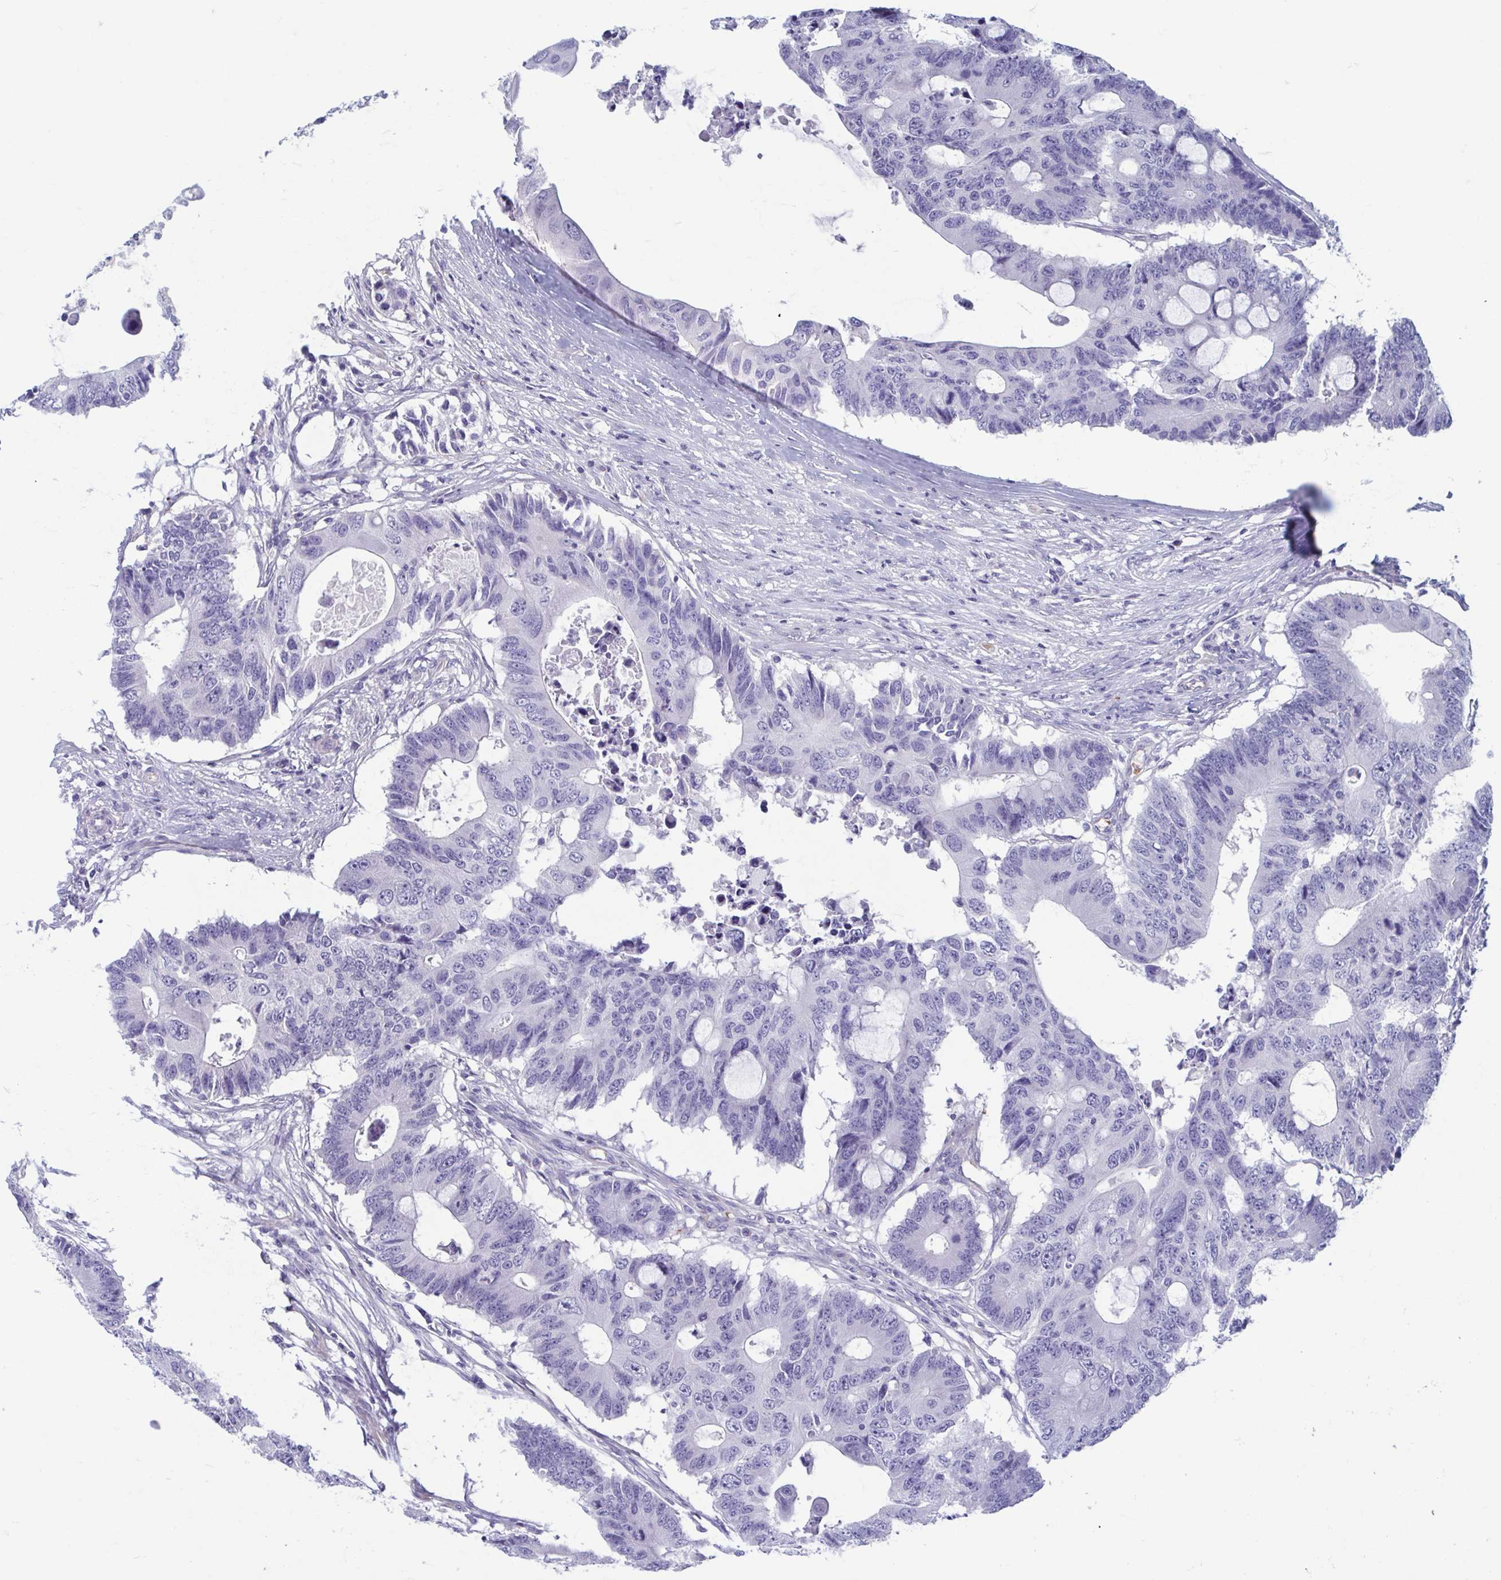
{"staining": {"intensity": "negative", "quantity": "none", "location": "none"}, "tissue": "colorectal cancer", "cell_type": "Tumor cells", "image_type": "cancer", "snomed": [{"axis": "morphology", "description": "Adenocarcinoma, NOS"}, {"axis": "topography", "description": "Colon"}], "caption": "An image of adenocarcinoma (colorectal) stained for a protein reveals no brown staining in tumor cells. Brightfield microscopy of IHC stained with DAB (3,3'-diaminobenzidine) (brown) and hematoxylin (blue), captured at high magnification.", "gene": "MORC4", "patient": {"sex": "male", "age": 71}}